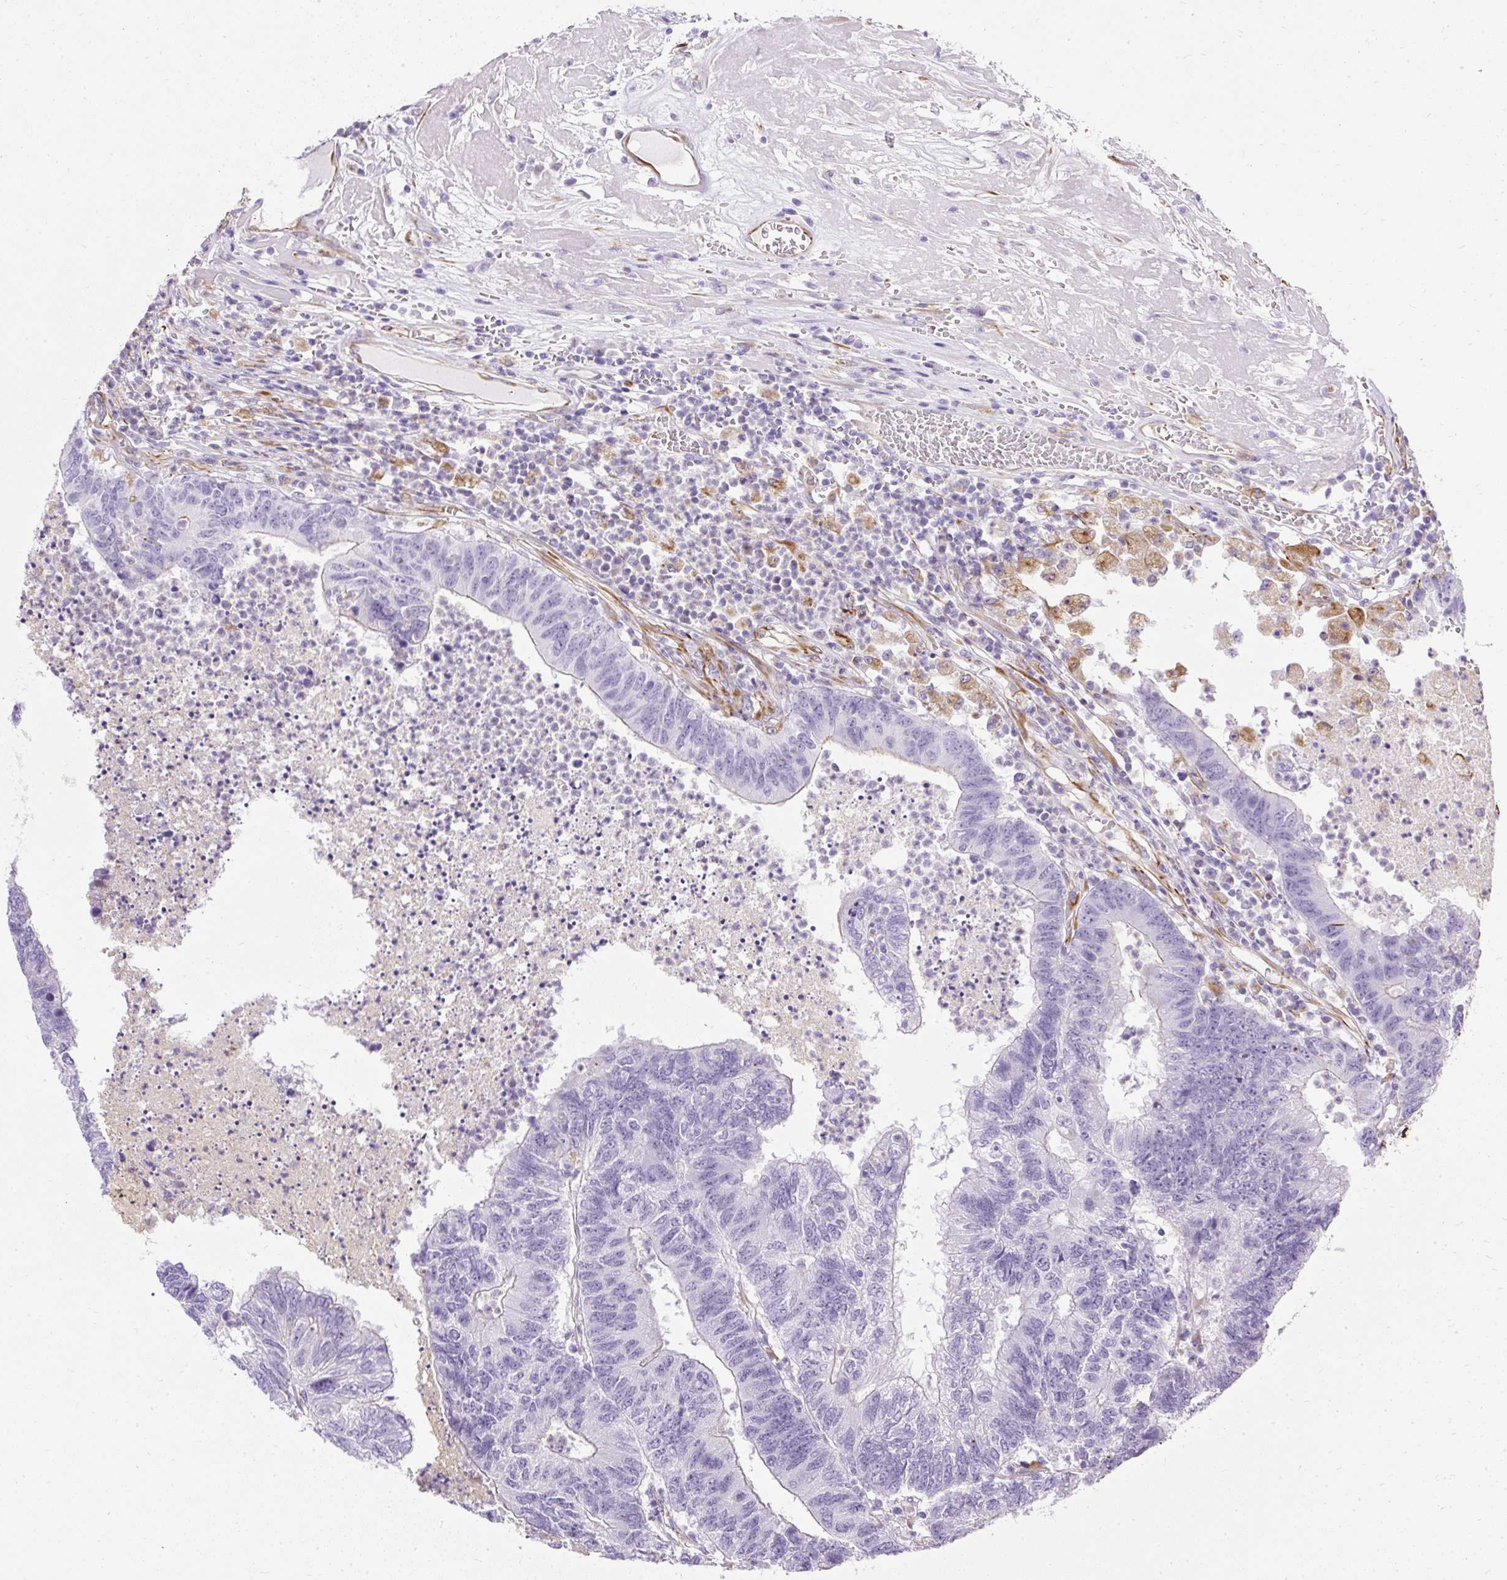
{"staining": {"intensity": "negative", "quantity": "none", "location": "none"}, "tissue": "colorectal cancer", "cell_type": "Tumor cells", "image_type": "cancer", "snomed": [{"axis": "morphology", "description": "Adenocarcinoma, NOS"}, {"axis": "topography", "description": "Colon"}], "caption": "This is an IHC micrograph of human colorectal cancer. There is no expression in tumor cells.", "gene": "PLS1", "patient": {"sex": "female", "age": 48}}